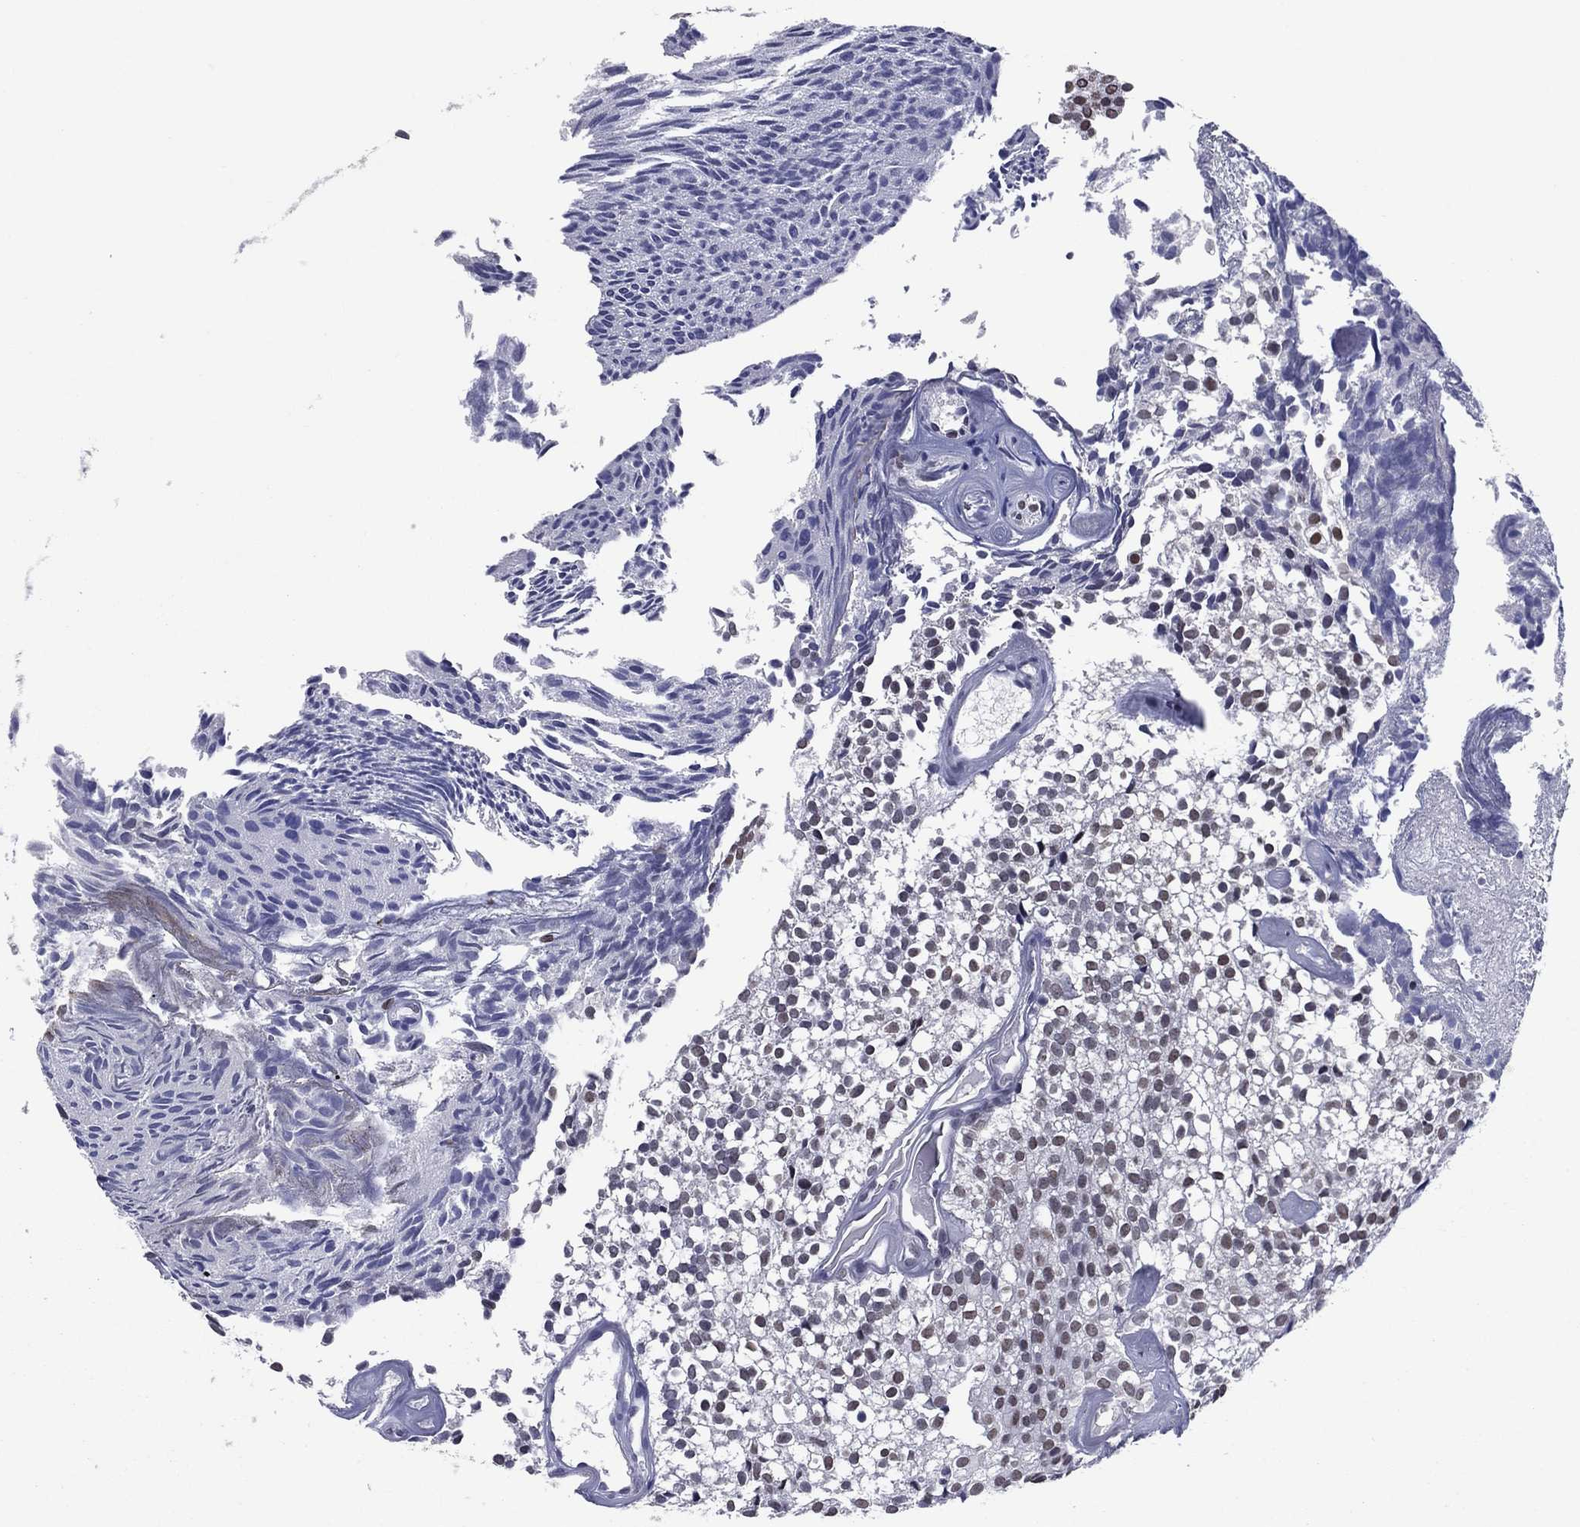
{"staining": {"intensity": "moderate", "quantity": "<25%", "location": "nuclear"}, "tissue": "urothelial cancer", "cell_type": "Tumor cells", "image_type": "cancer", "snomed": [{"axis": "morphology", "description": "Urothelial carcinoma, Low grade"}, {"axis": "topography", "description": "Urinary bladder"}], "caption": "DAB immunohistochemical staining of urothelial cancer demonstrates moderate nuclear protein expression in about <25% of tumor cells. (Brightfield microscopy of DAB IHC at high magnification).", "gene": "TYMS", "patient": {"sex": "male", "age": 89}}